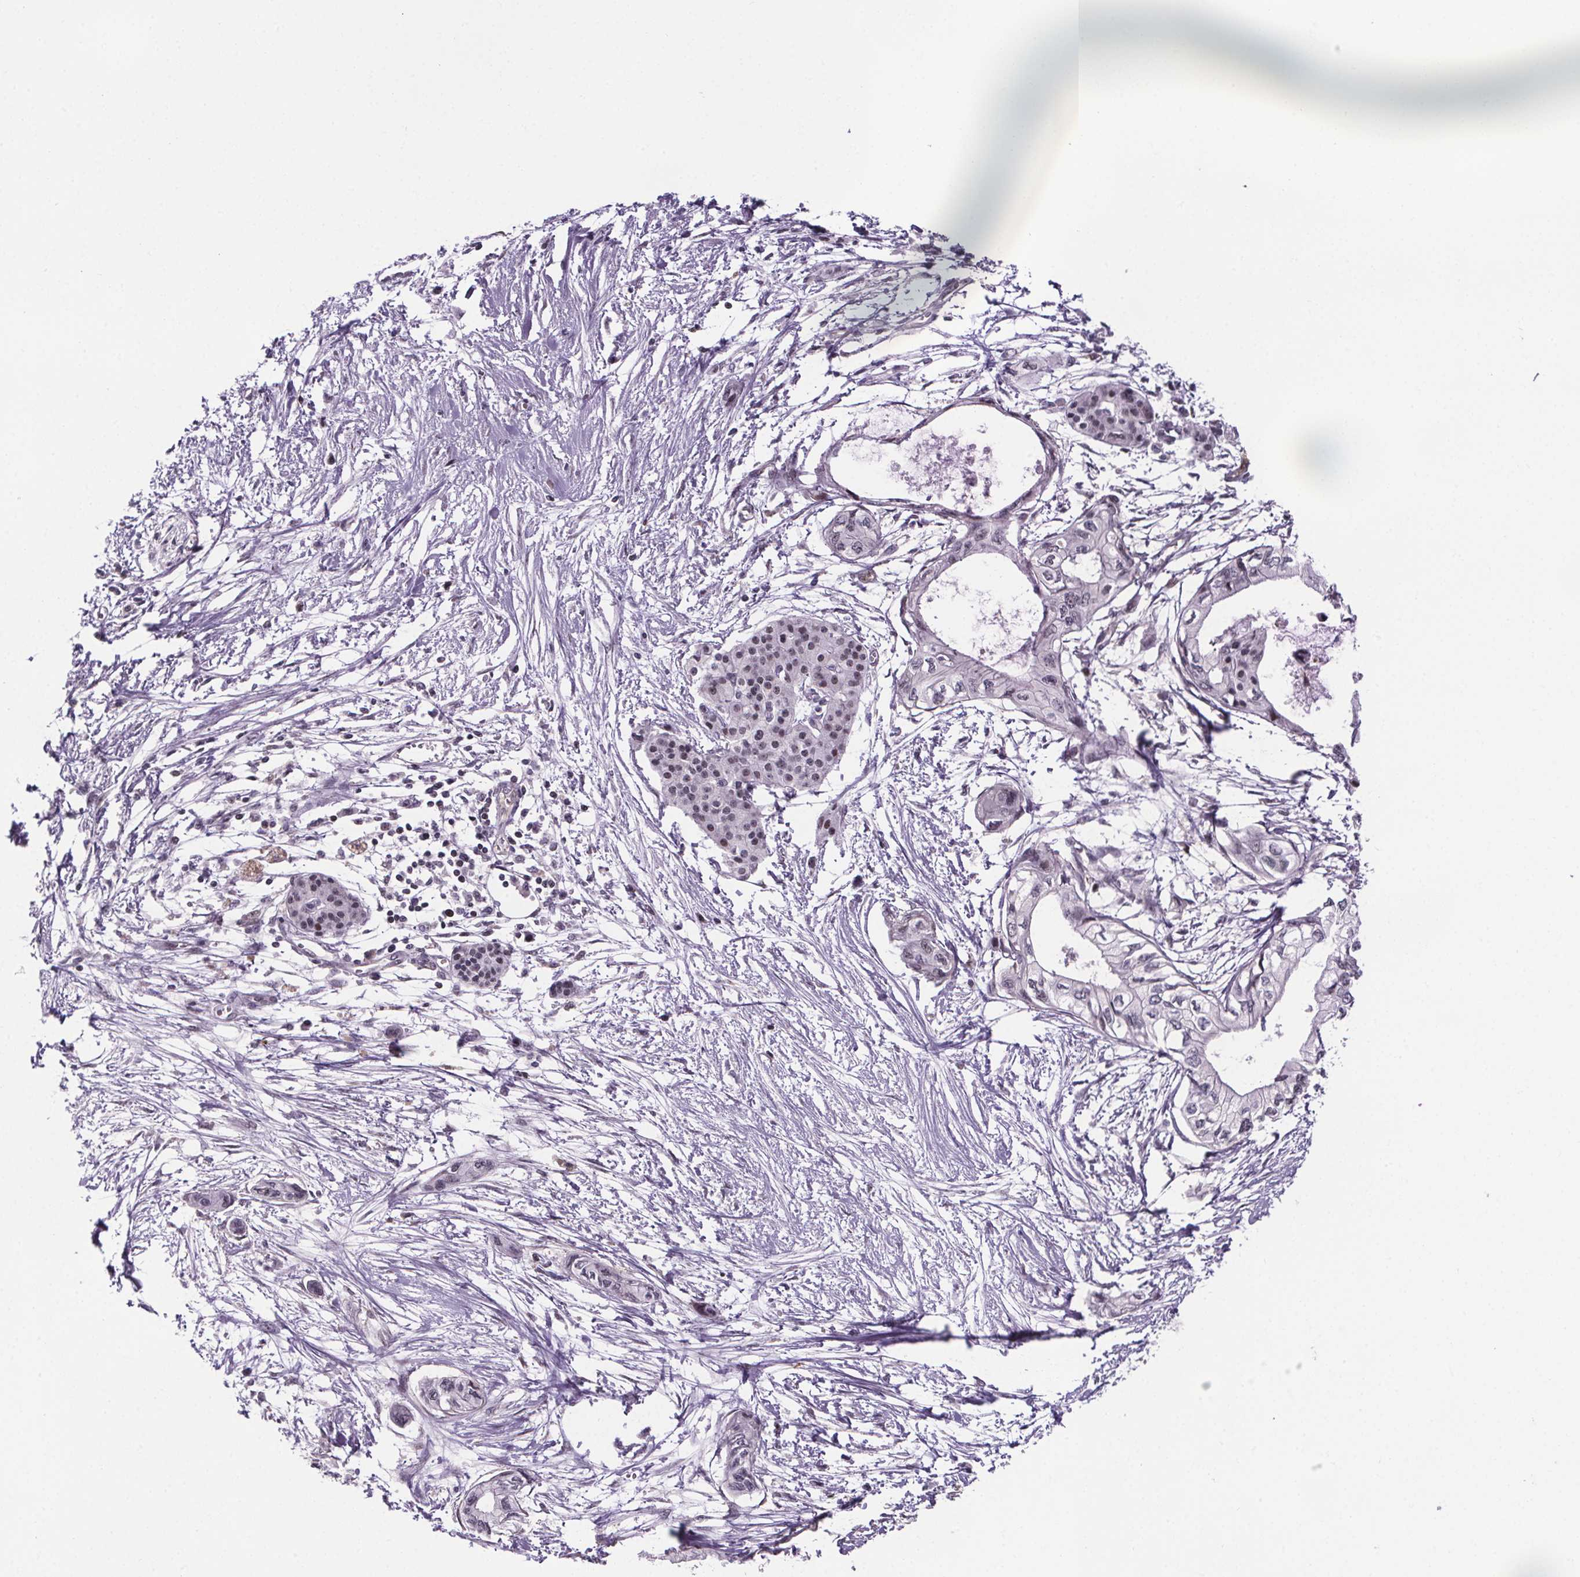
{"staining": {"intensity": "negative", "quantity": "none", "location": "none"}, "tissue": "pancreatic cancer", "cell_type": "Tumor cells", "image_type": "cancer", "snomed": [{"axis": "morphology", "description": "Adenocarcinoma, NOS"}, {"axis": "topography", "description": "Pancreas"}], "caption": "IHC image of neoplastic tissue: human pancreatic cancer stained with DAB reveals no significant protein expression in tumor cells.", "gene": "TTC12", "patient": {"sex": "female", "age": 76}}